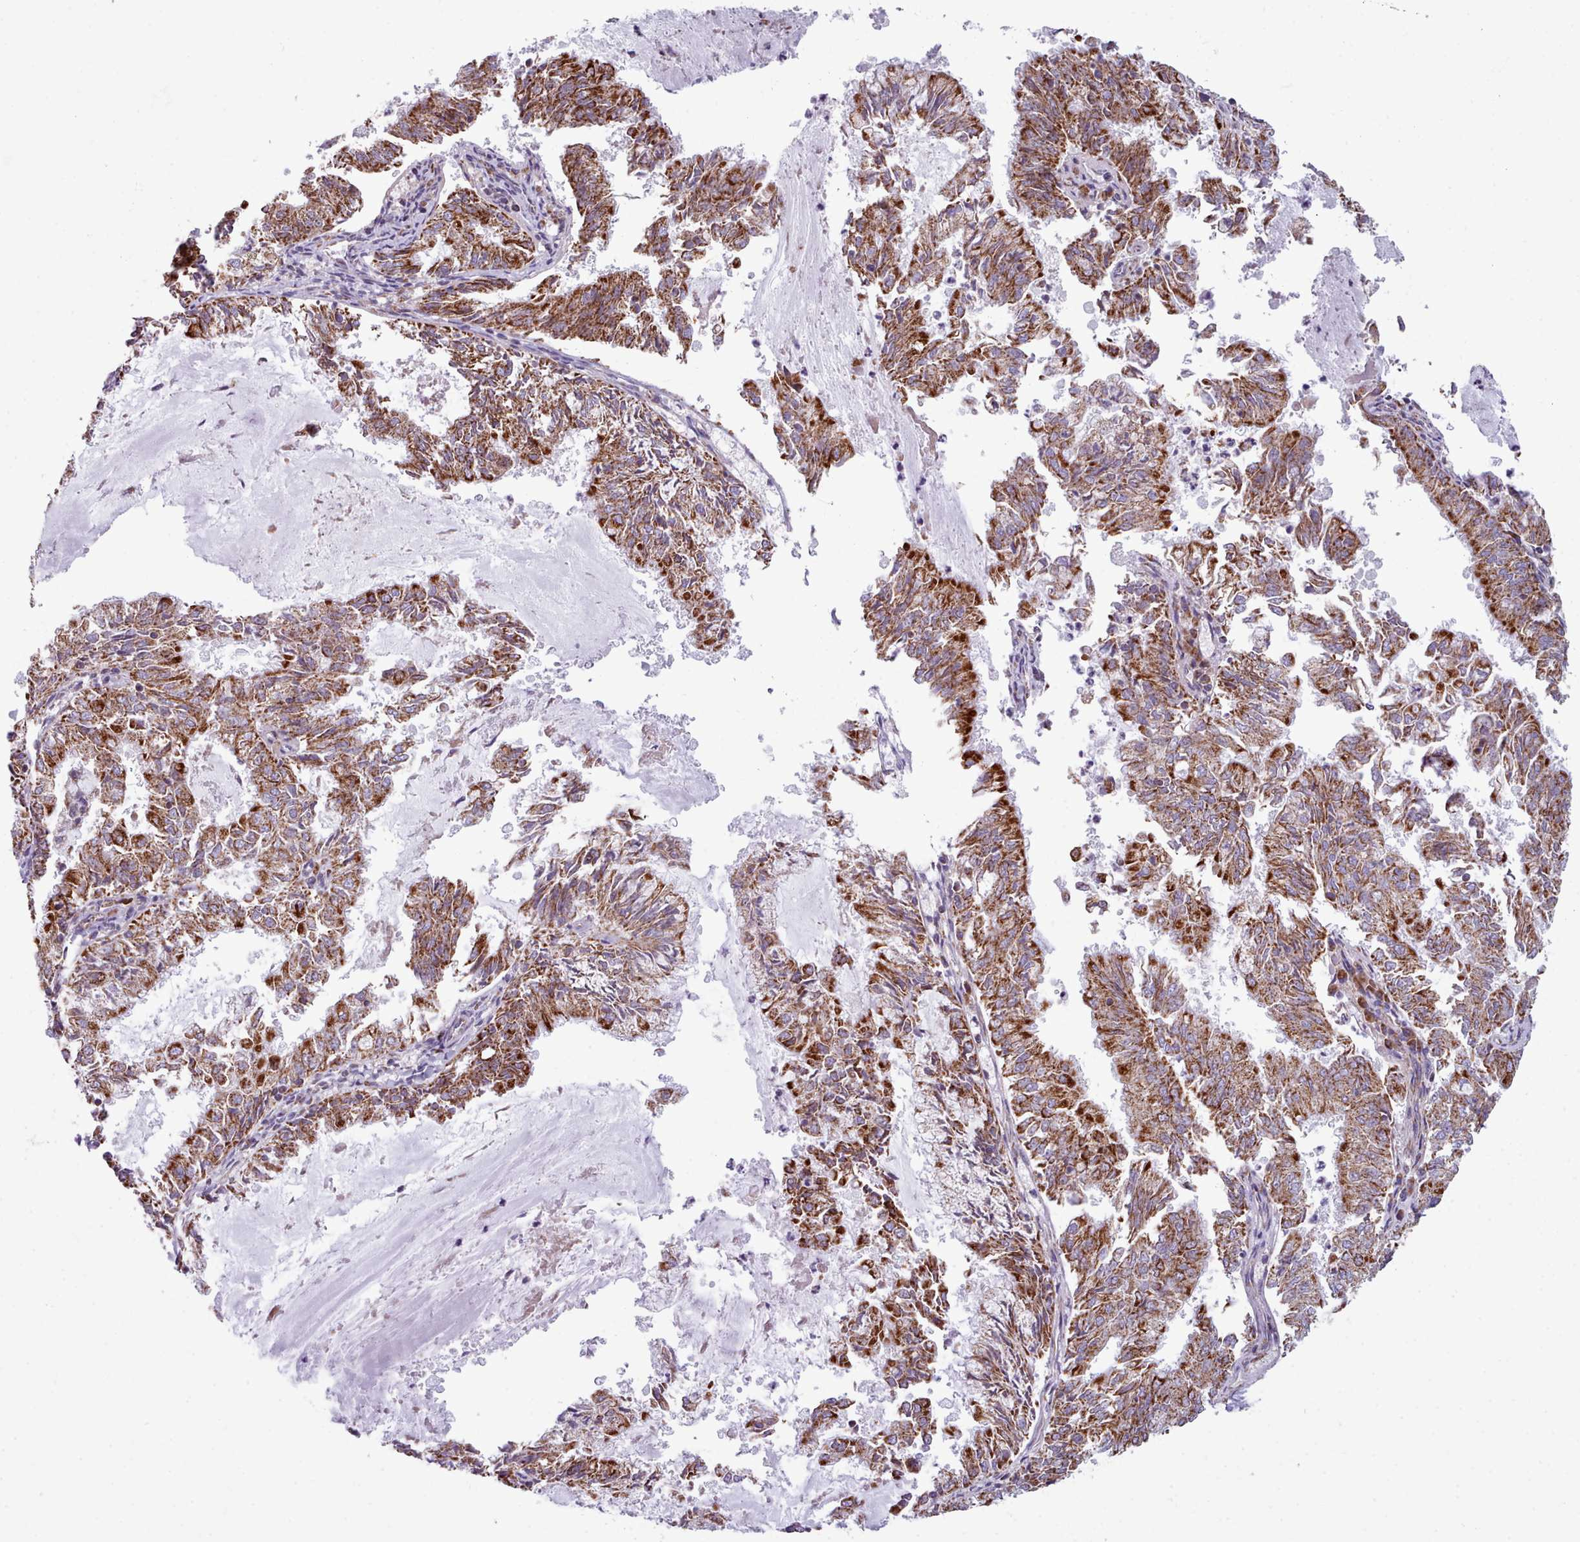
{"staining": {"intensity": "strong", "quantity": ">75%", "location": "cytoplasmic/membranous"}, "tissue": "endometrial cancer", "cell_type": "Tumor cells", "image_type": "cancer", "snomed": [{"axis": "morphology", "description": "Adenocarcinoma, NOS"}, {"axis": "topography", "description": "Endometrium"}], "caption": "High-power microscopy captured an immunohistochemistry photomicrograph of endometrial adenocarcinoma, revealing strong cytoplasmic/membranous expression in about >75% of tumor cells.", "gene": "SRP54", "patient": {"sex": "female", "age": 57}}